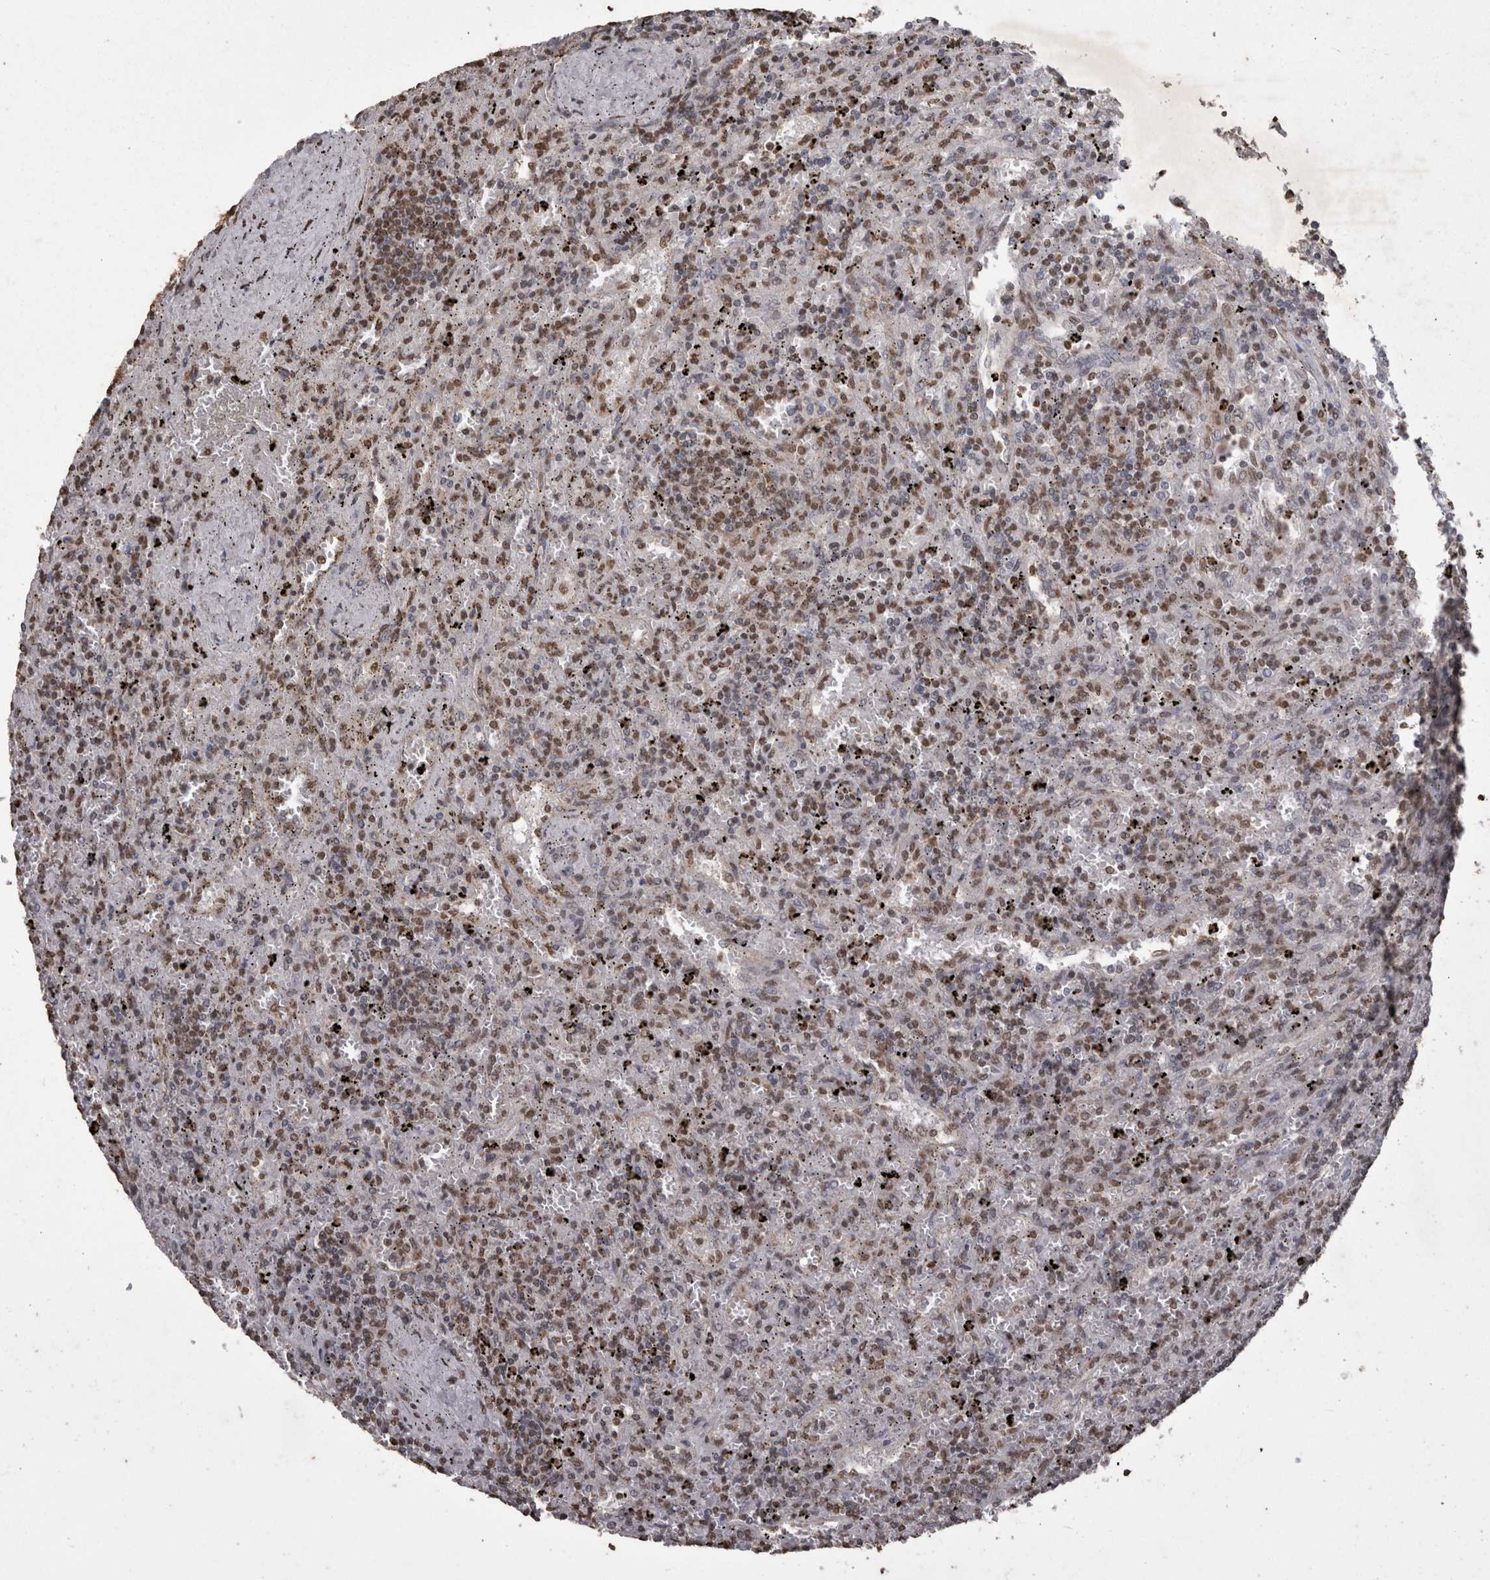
{"staining": {"intensity": "weak", "quantity": "25%-75%", "location": "nuclear"}, "tissue": "lymphoma", "cell_type": "Tumor cells", "image_type": "cancer", "snomed": [{"axis": "morphology", "description": "Malignant lymphoma, non-Hodgkin's type, Low grade"}, {"axis": "topography", "description": "Spleen"}], "caption": "Weak nuclear protein positivity is present in approximately 25%-75% of tumor cells in lymphoma. The staining was performed using DAB to visualize the protein expression in brown, while the nuclei were stained in blue with hematoxylin (Magnification: 20x).", "gene": "SMAD7", "patient": {"sex": "male", "age": 76}}